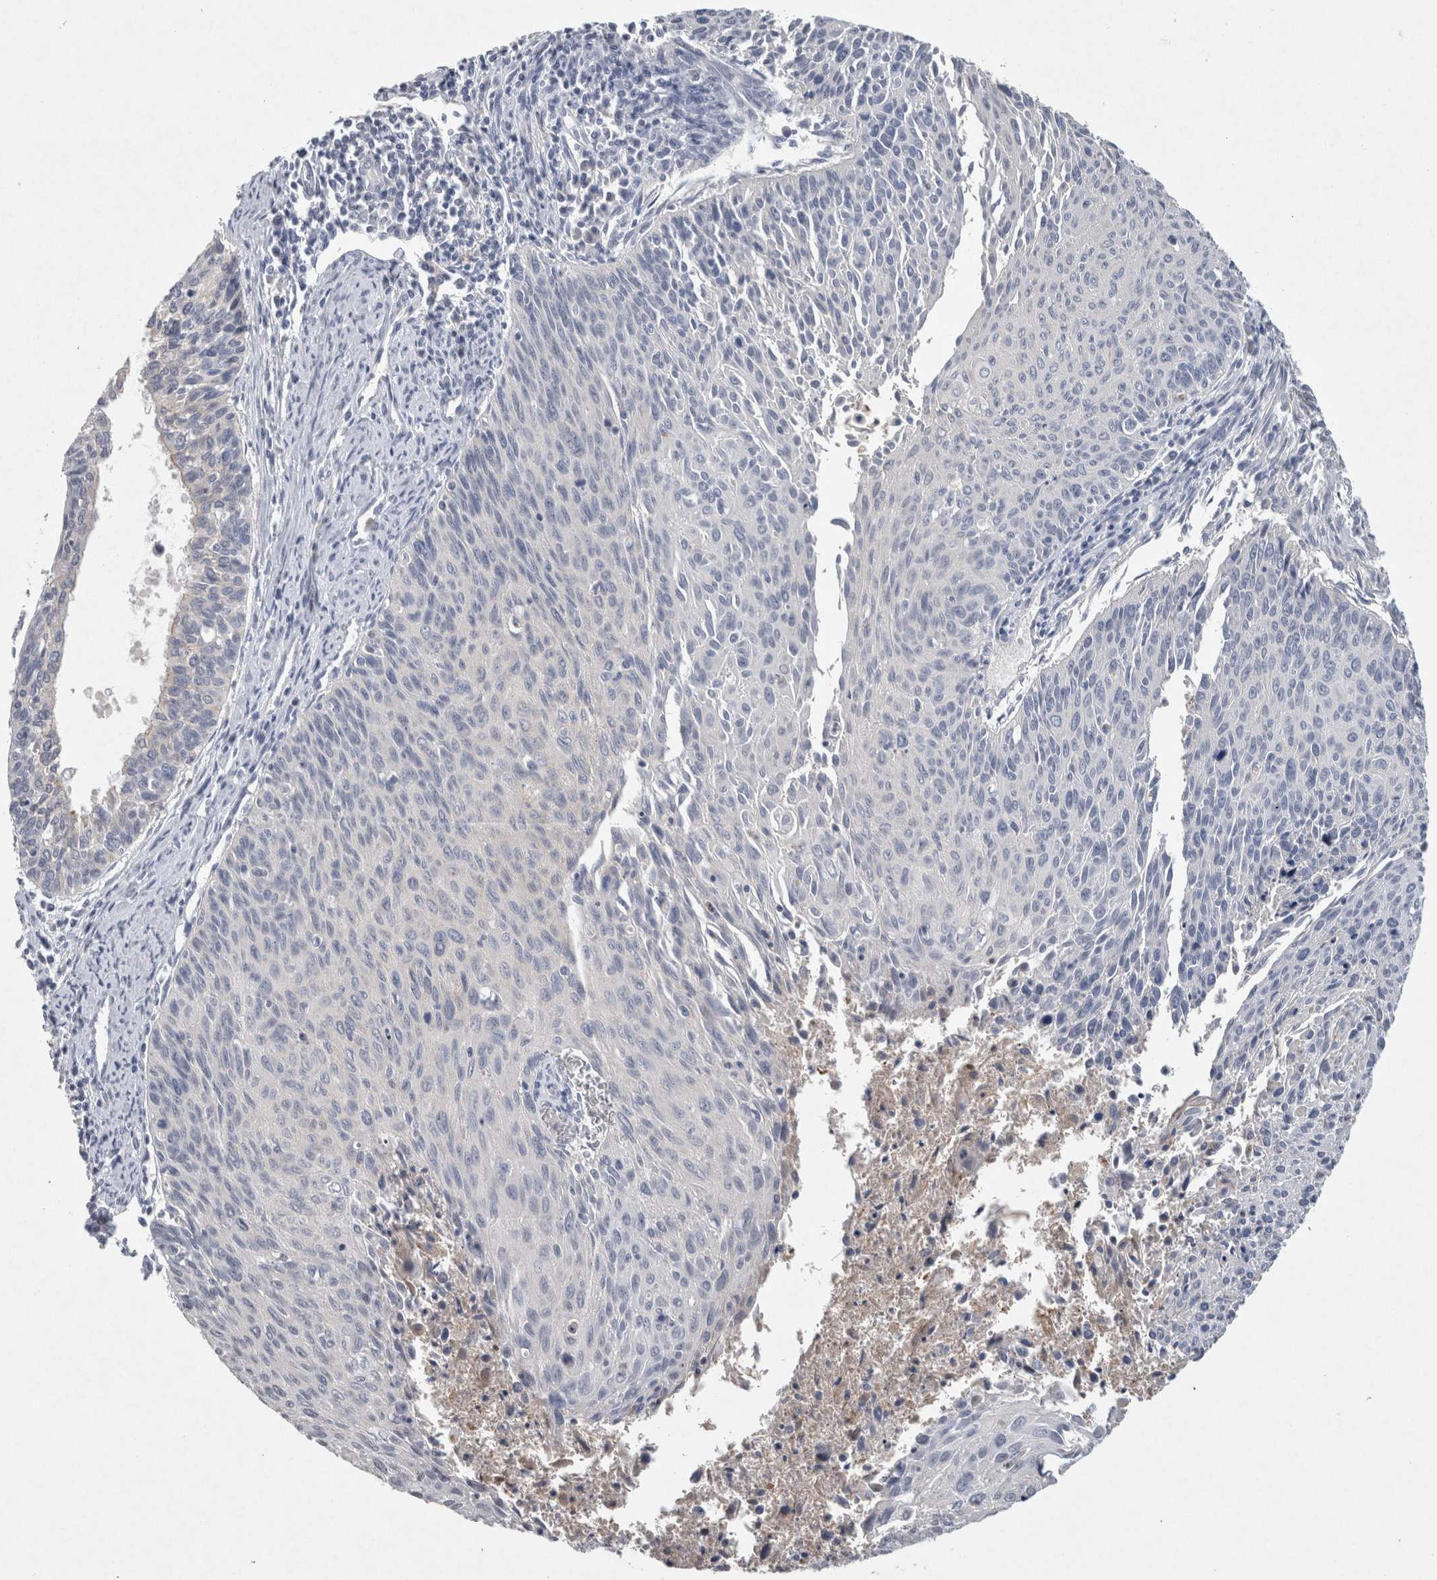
{"staining": {"intensity": "negative", "quantity": "none", "location": "none"}, "tissue": "cervical cancer", "cell_type": "Tumor cells", "image_type": "cancer", "snomed": [{"axis": "morphology", "description": "Squamous cell carcinoma, NOS"}, {"axis": "topography", "description": "Cervix"}], "caption": "The photomicrograph displays no significant staining in tumor cells of squamous cell carcinoma (cervical).", "gene": "HEXD", "patient": {"sex": "female", "age": 55}}